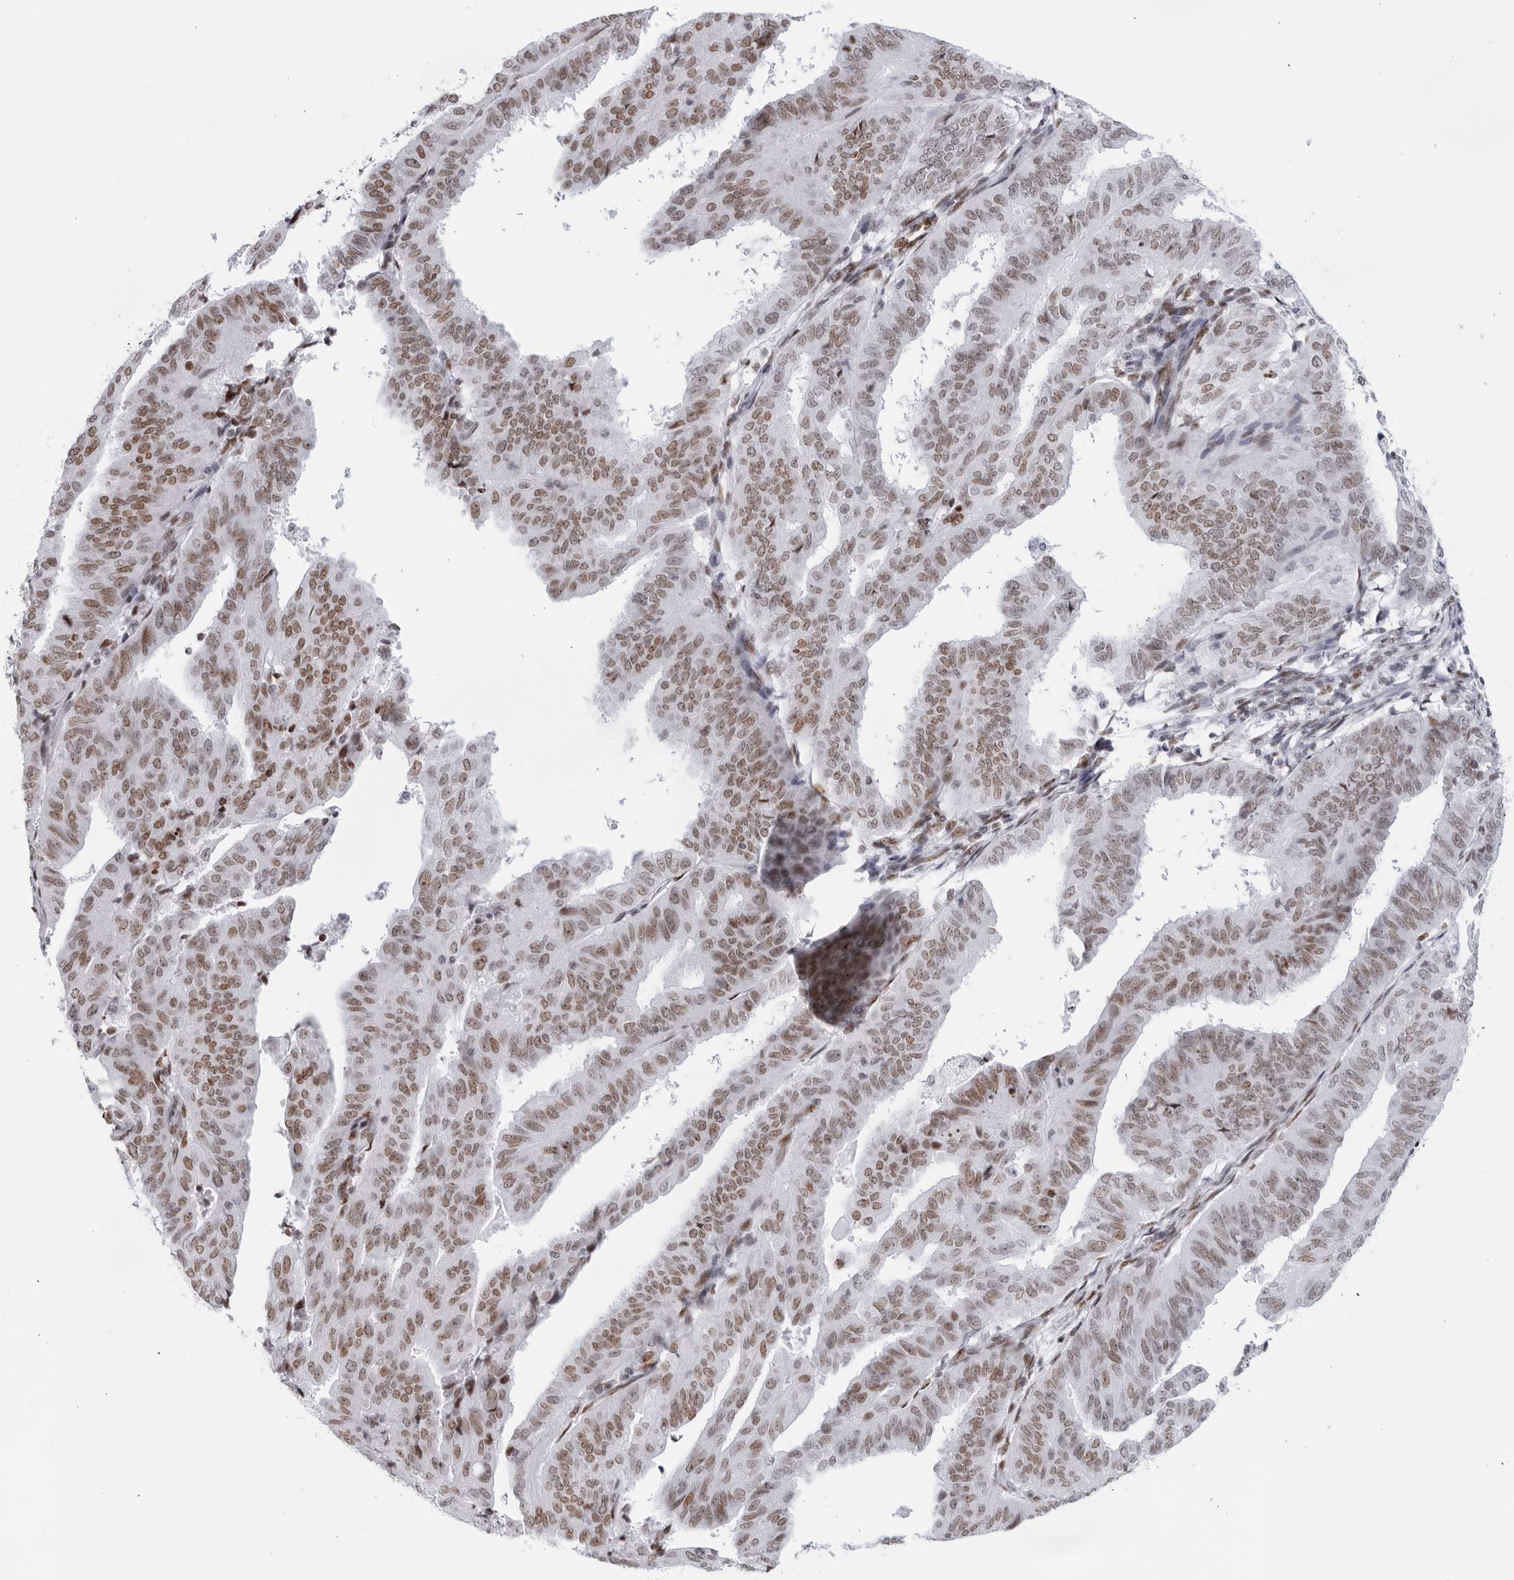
{"staining": {"intensity": "moderate", "quantity": ">75%", "location": "nuclear"}, "tissue": "endometrial cancer", "cell_type": "Tumor cells", "image_type": "cancer", "snomed": [{"axis": "morphology", "description": "Adenocarcinoma, NOS"}, {"axis": "topography", "description": "Uterus"}], "caption": "Immunohistochemical staining of endometrial cancer (adenocarcinoma) reveals medium levels of moderate nuclear positivity in about >75% of tumor cells. (Brightfield microscopy of DAB IHC at high magnification).", "gene": "HP1BP3", "patient": {"sex": "female", "age": 77}}